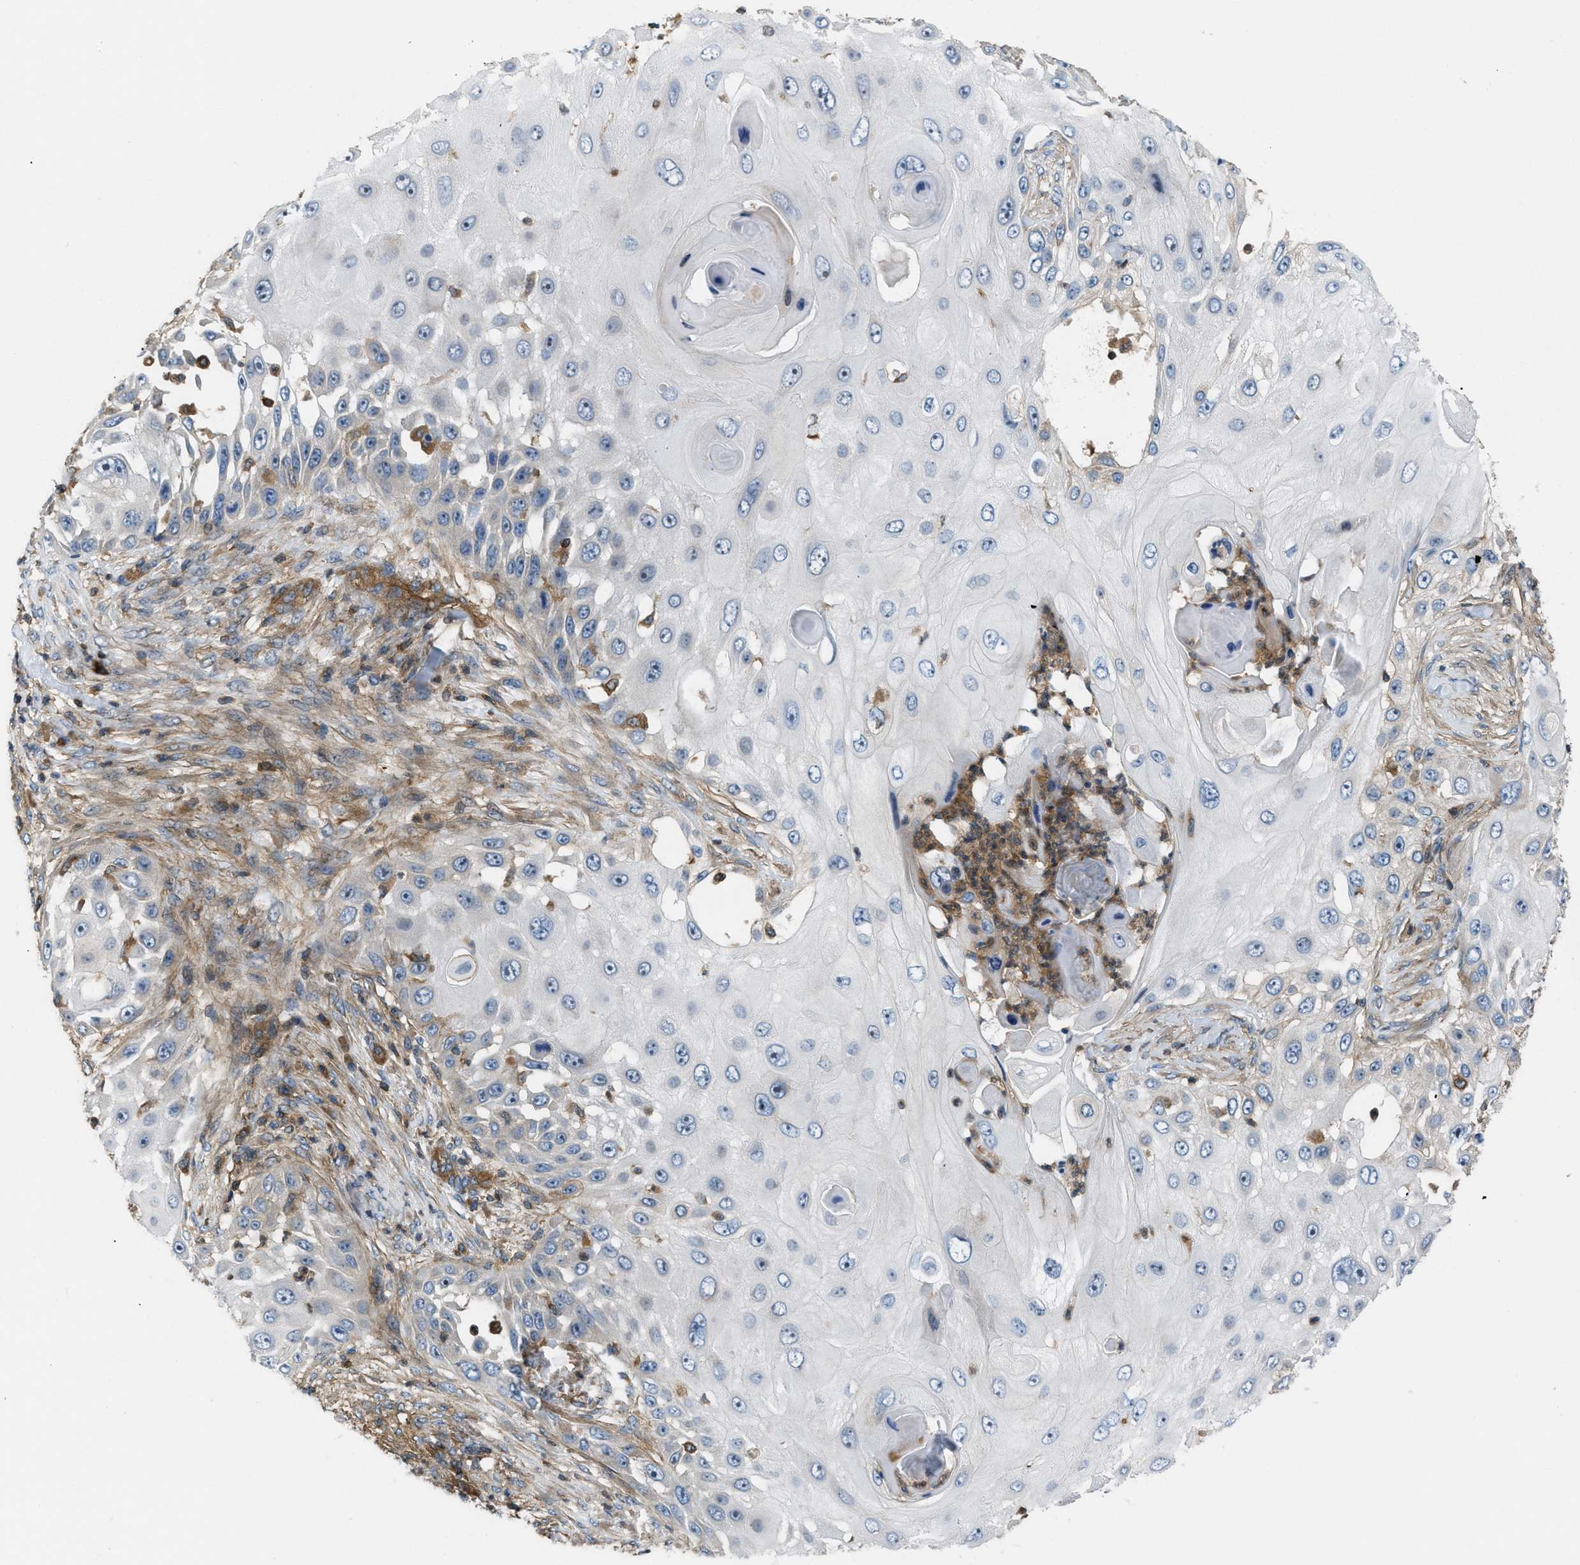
{"staining": {"intensity": "moderate", "quantity": "<25%", "location": "nuclear"}, "tissue": "skin cancer", "cell_type": "Tumor cells", "image_type": "cancer", "snomed": [{"axis": "morphology", "description": "Squamous cell carcinoma, NOS"}, {"axis": "topography", "description": "Skin"}], "caption": "A brown stain highlights moderate nuclear expression of a protein in human skin cancer tumor cells. Ihc stains the protein of interest in brown and the nuclei are stained blue.", "gene": "ATP2A3", "patient": {"sex": "female", "age": 44}}